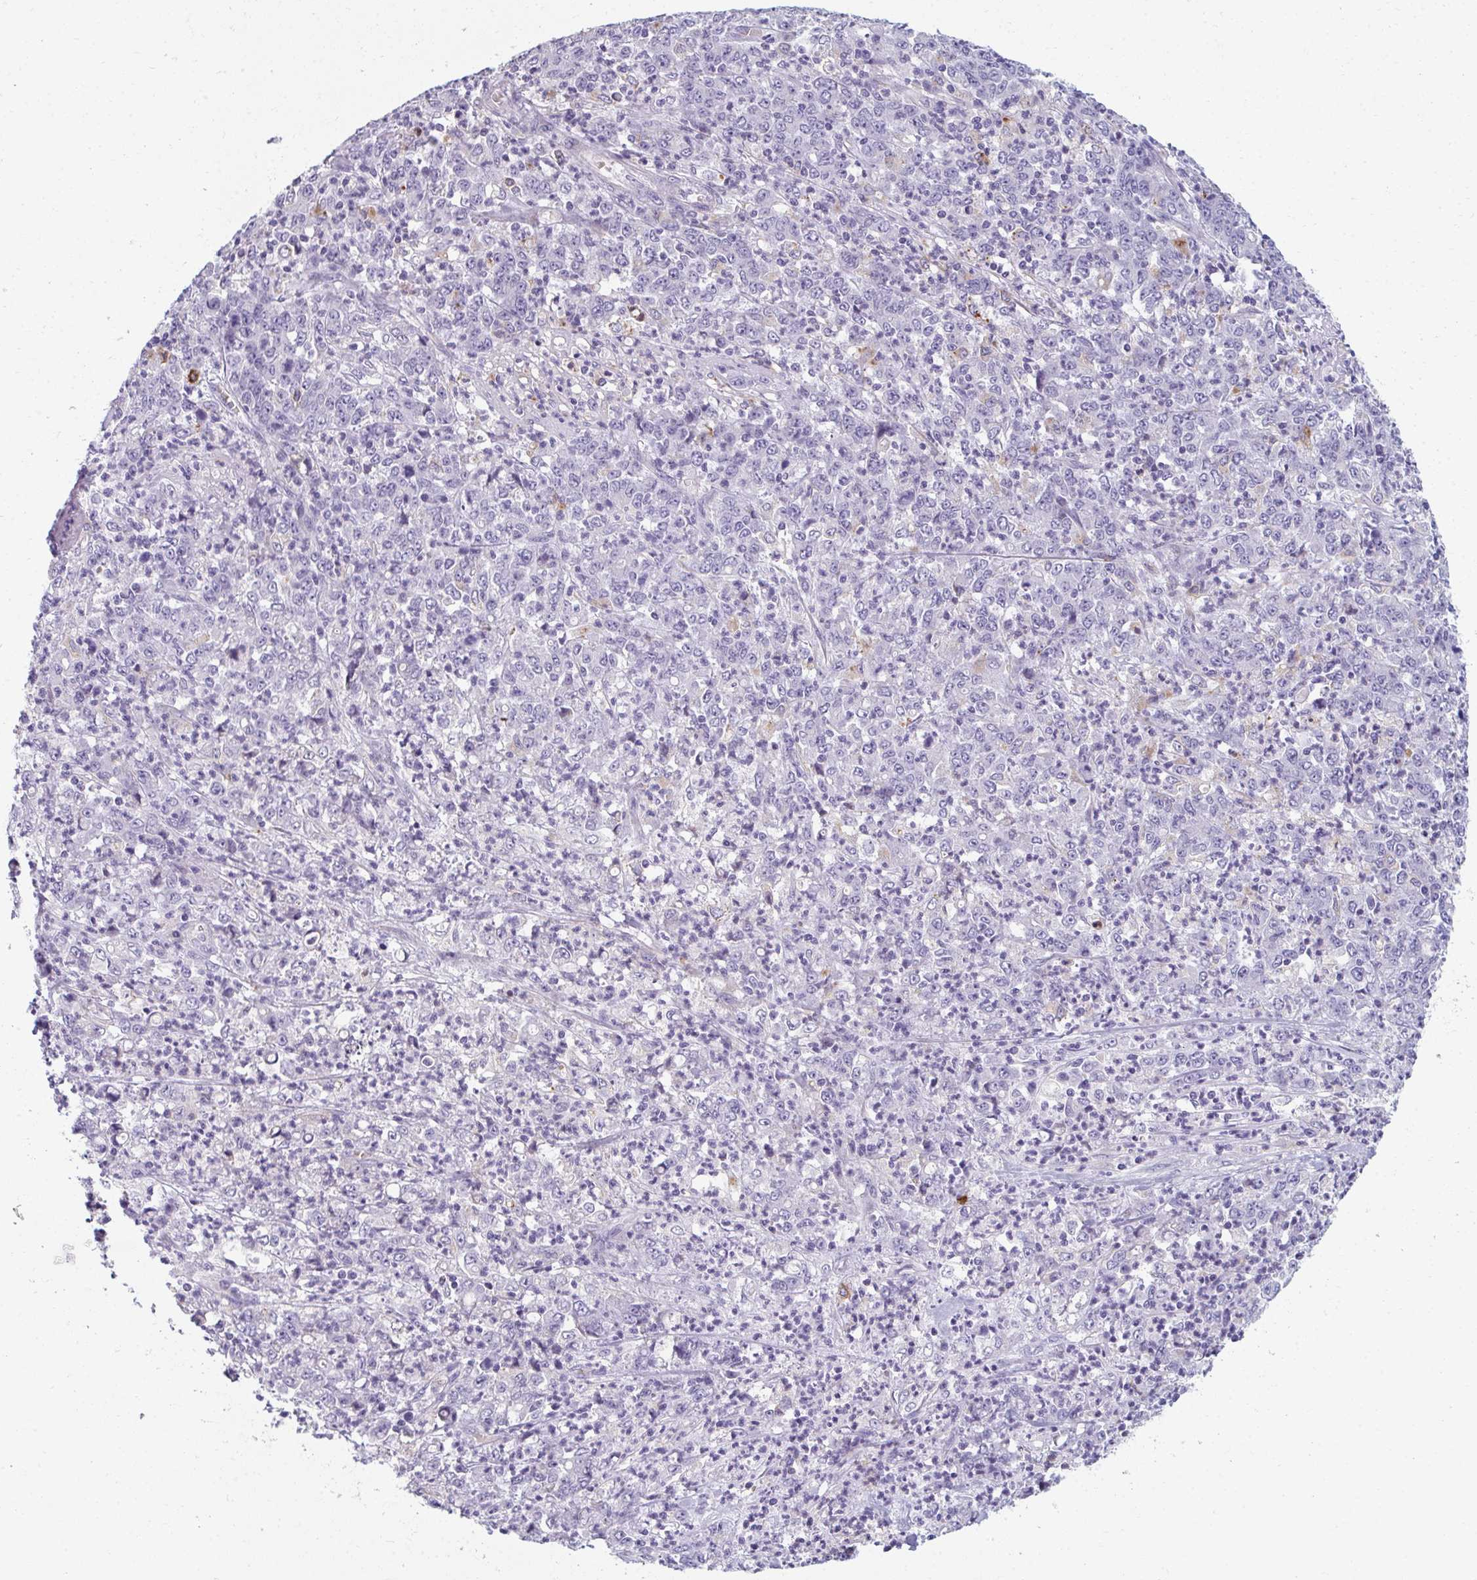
{"staining": {"intensity": "negative", "quantity": "none", "location": "none"}, "tissue": "stomach cancer", "cell_type": "Tumor cells", "image_type": "cancer", "snomed": [{"axis": "morphology", "description": "Adenocarcinoma, NOS"}, {"axis": "topography", "description": "Stomach, lower"}], "caption": "Photomicrograph shows no significant protein positivity in tumor cells of stomach adenocarcinoma.", "gene": "EIF1AD", "patient": {"sex": "female", "age": 71}}